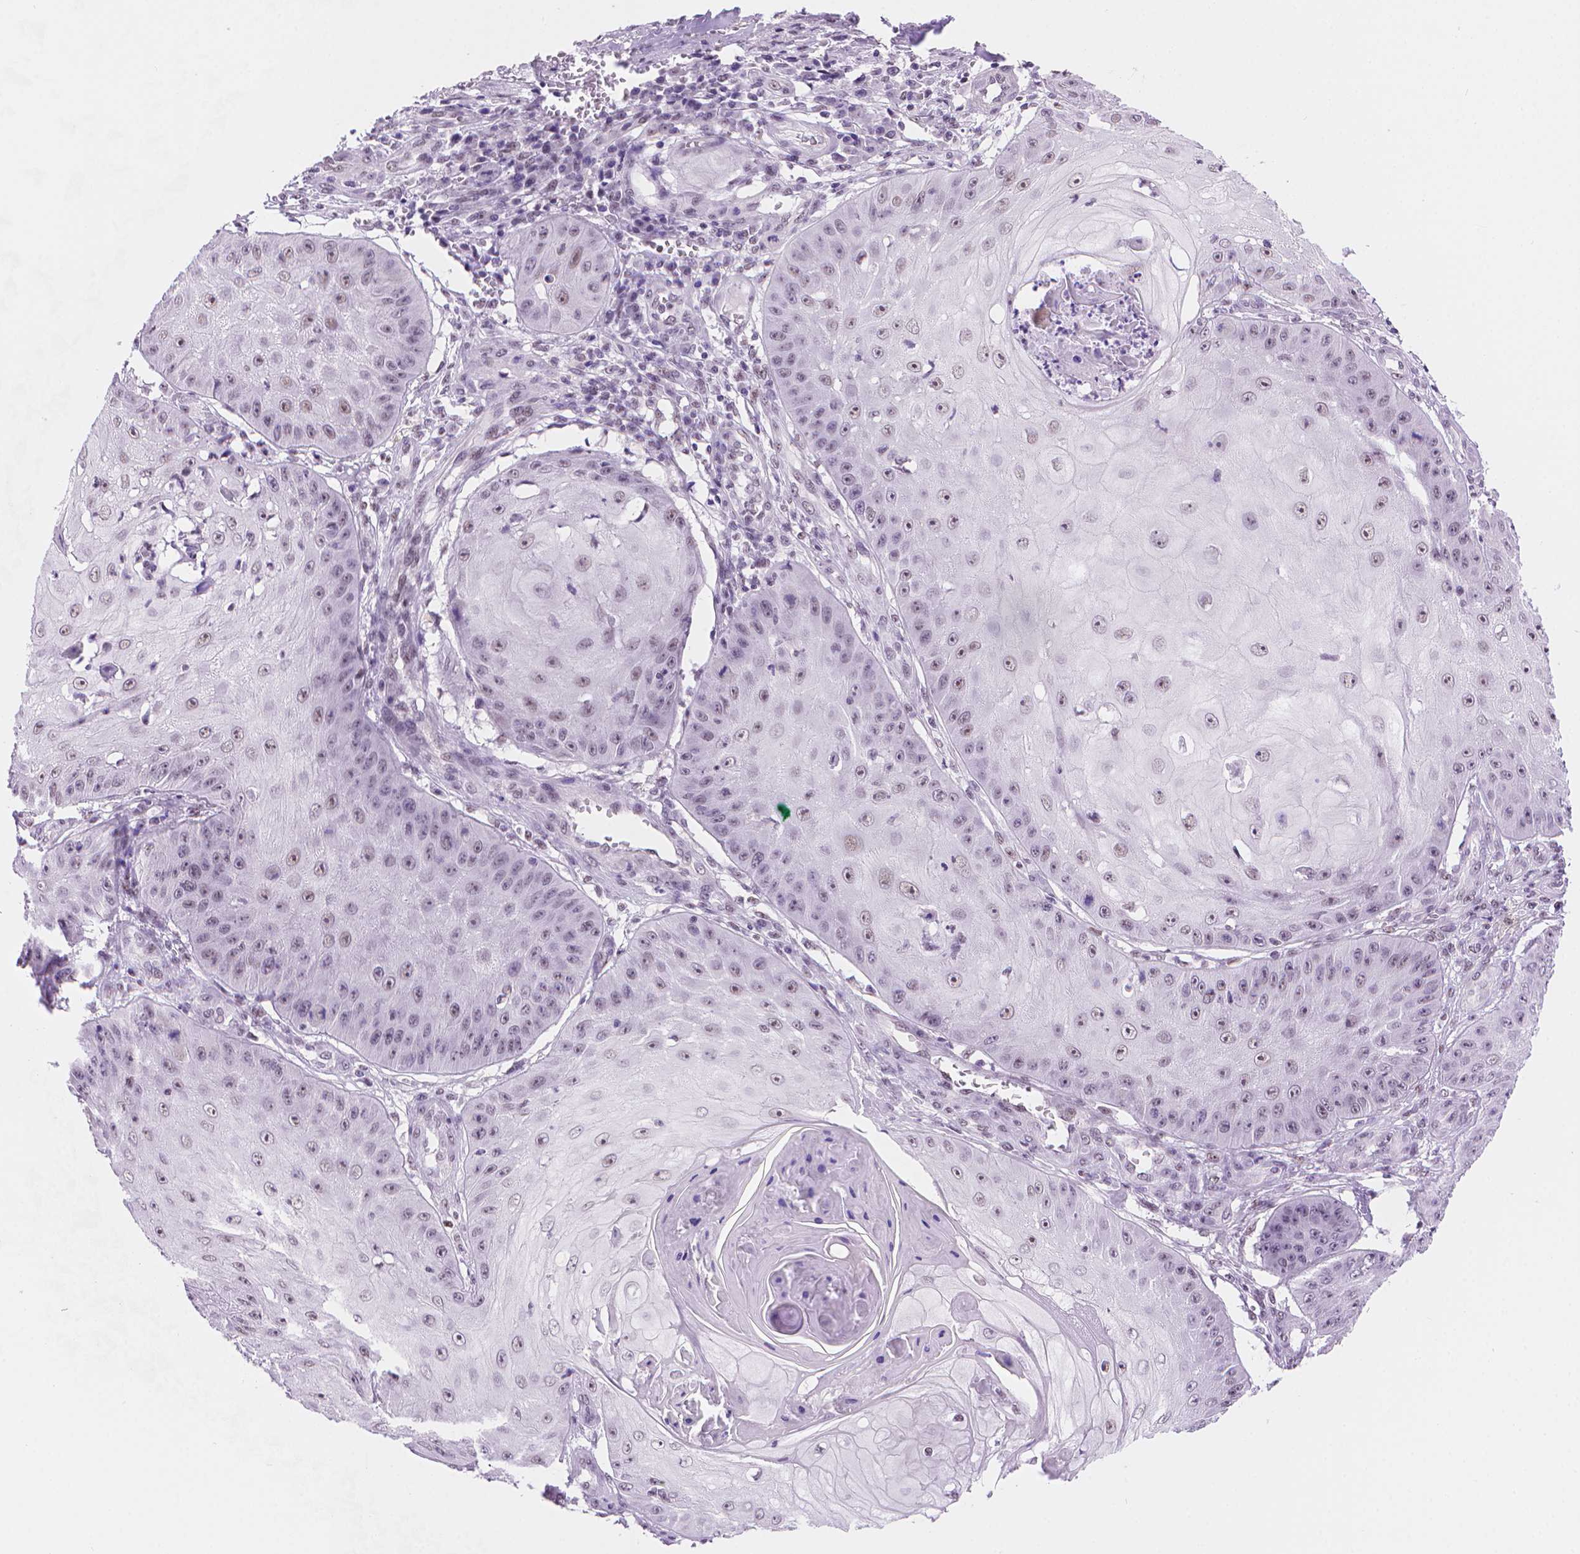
{"staining": {"intensity": "negative", "quantity": "none", "location": "none"}, "tissue": "skin cancer", "cell_type": "Tumor cells", "image_type": "cancer", "snomed": [{"axis": "morphology", "description": "Squamous cell carcinoma, NOS"}, {"axis": "topography", "description": "Skin"}], "caption": "Skin cancer stained for a protein using immunohistochemistry demonstrates no positivity tumor cells.", "gene": "UBN1", "patient": {"sex": "male", "age": 70}}